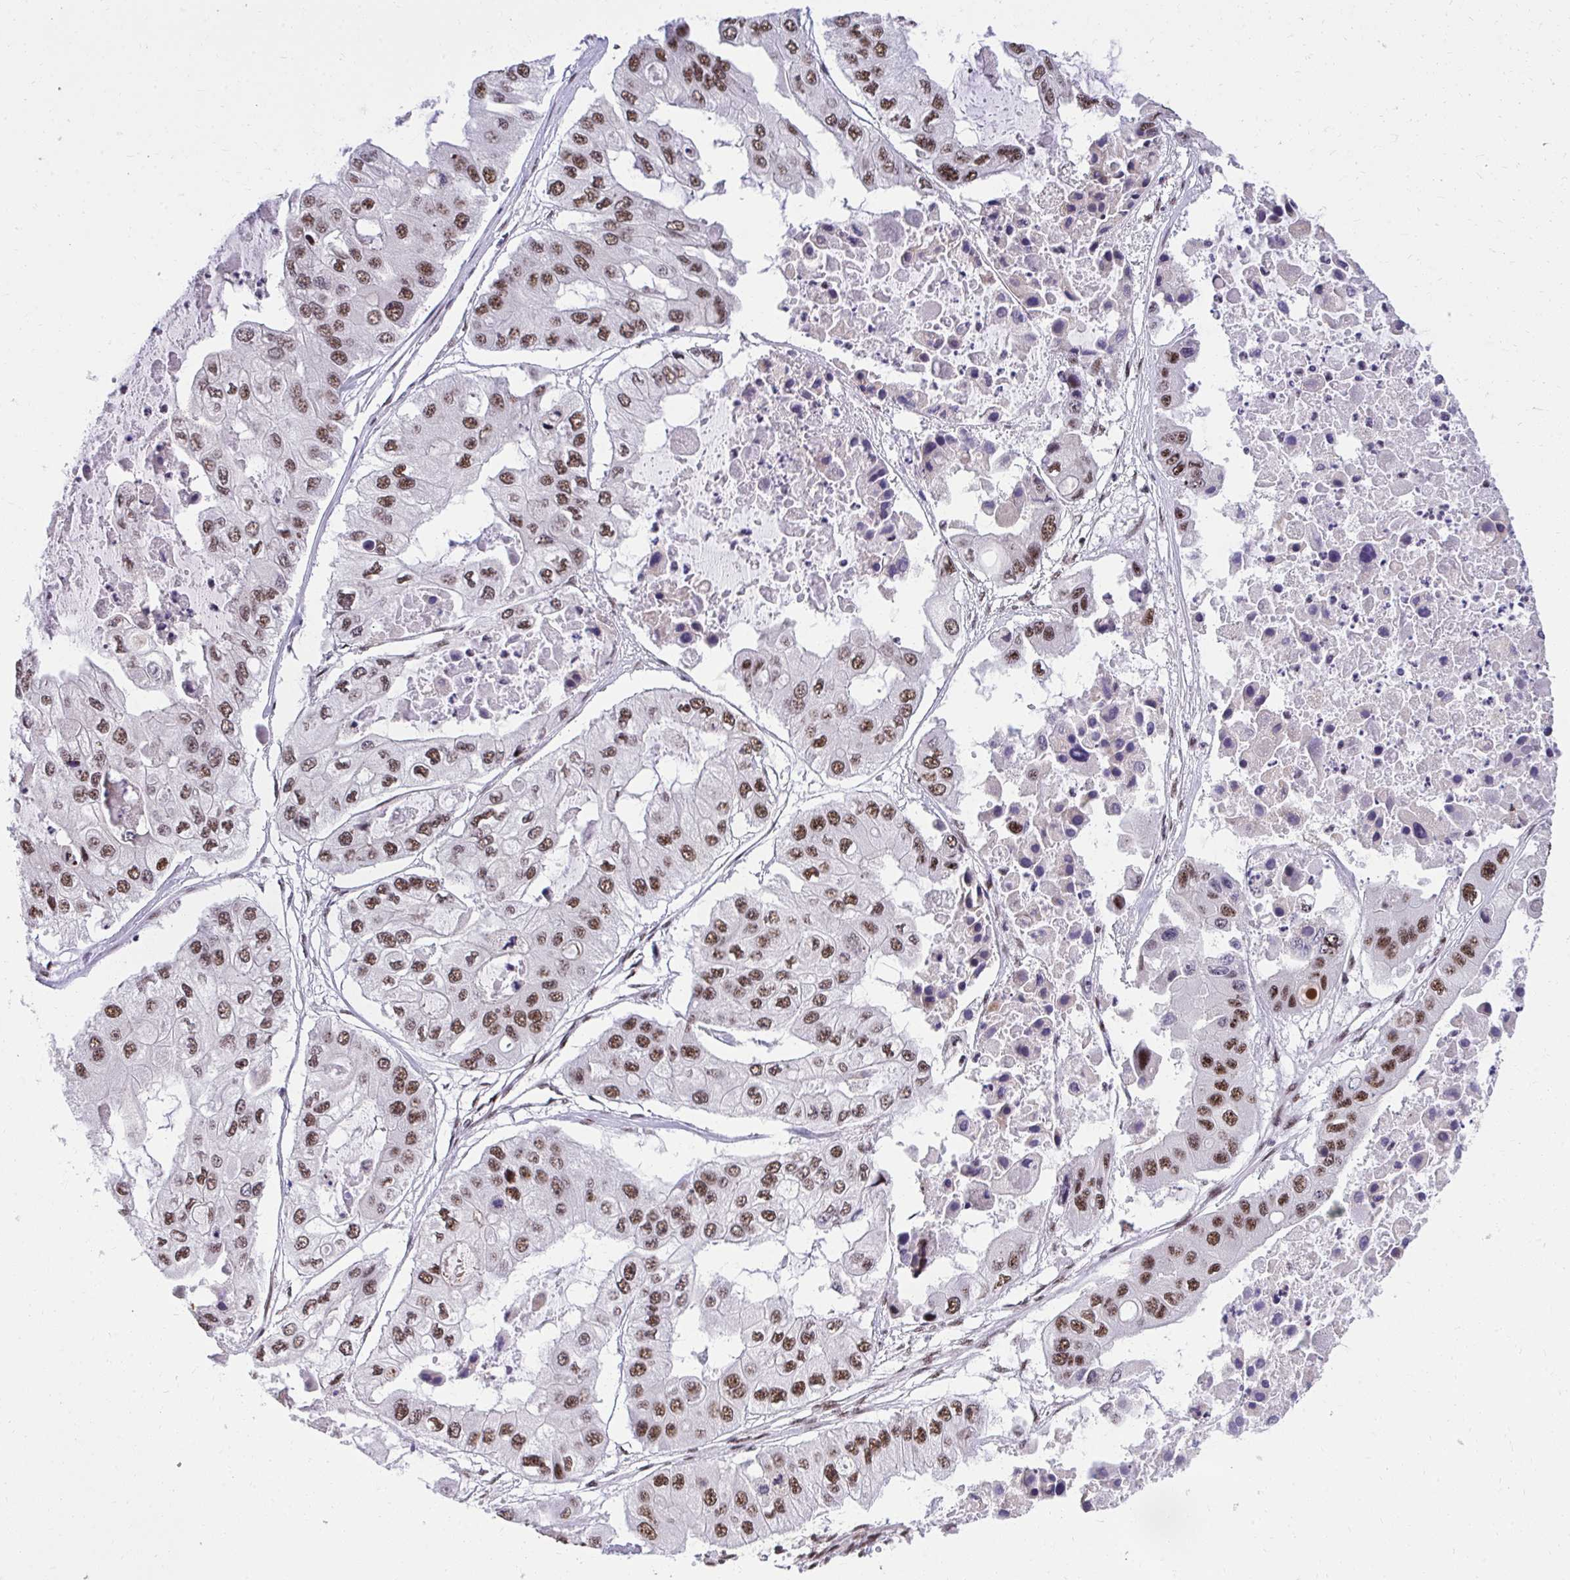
{"staining": {"intensity": "strong", "quantity": ">75%", "location": "nuclear"}, "tissue": "ovarian cancer", "cell_type": "Tumor cells", "image_type": "cancer", "snomed": [{"axis": "morphology", "description": "Cystadenocarcinoma, serous, NOS"}, {"axis": "topography", "description": "Ovary"}], "caption": "A high-resolution micrograph shows immunohistochemistry staining of serous cystadenocarcinoma (ovarian), which demonstrates strong nuclear expression in about >75% of tumor cells. The staining is performed using DAB (3,3'-diaminobenzidine) brown chromogen to label protein expression. The nuclei are counter-stained blue using hematoxylin.", "gene": "SYNE4", "patient": {"sex": "female", "age": 56}}